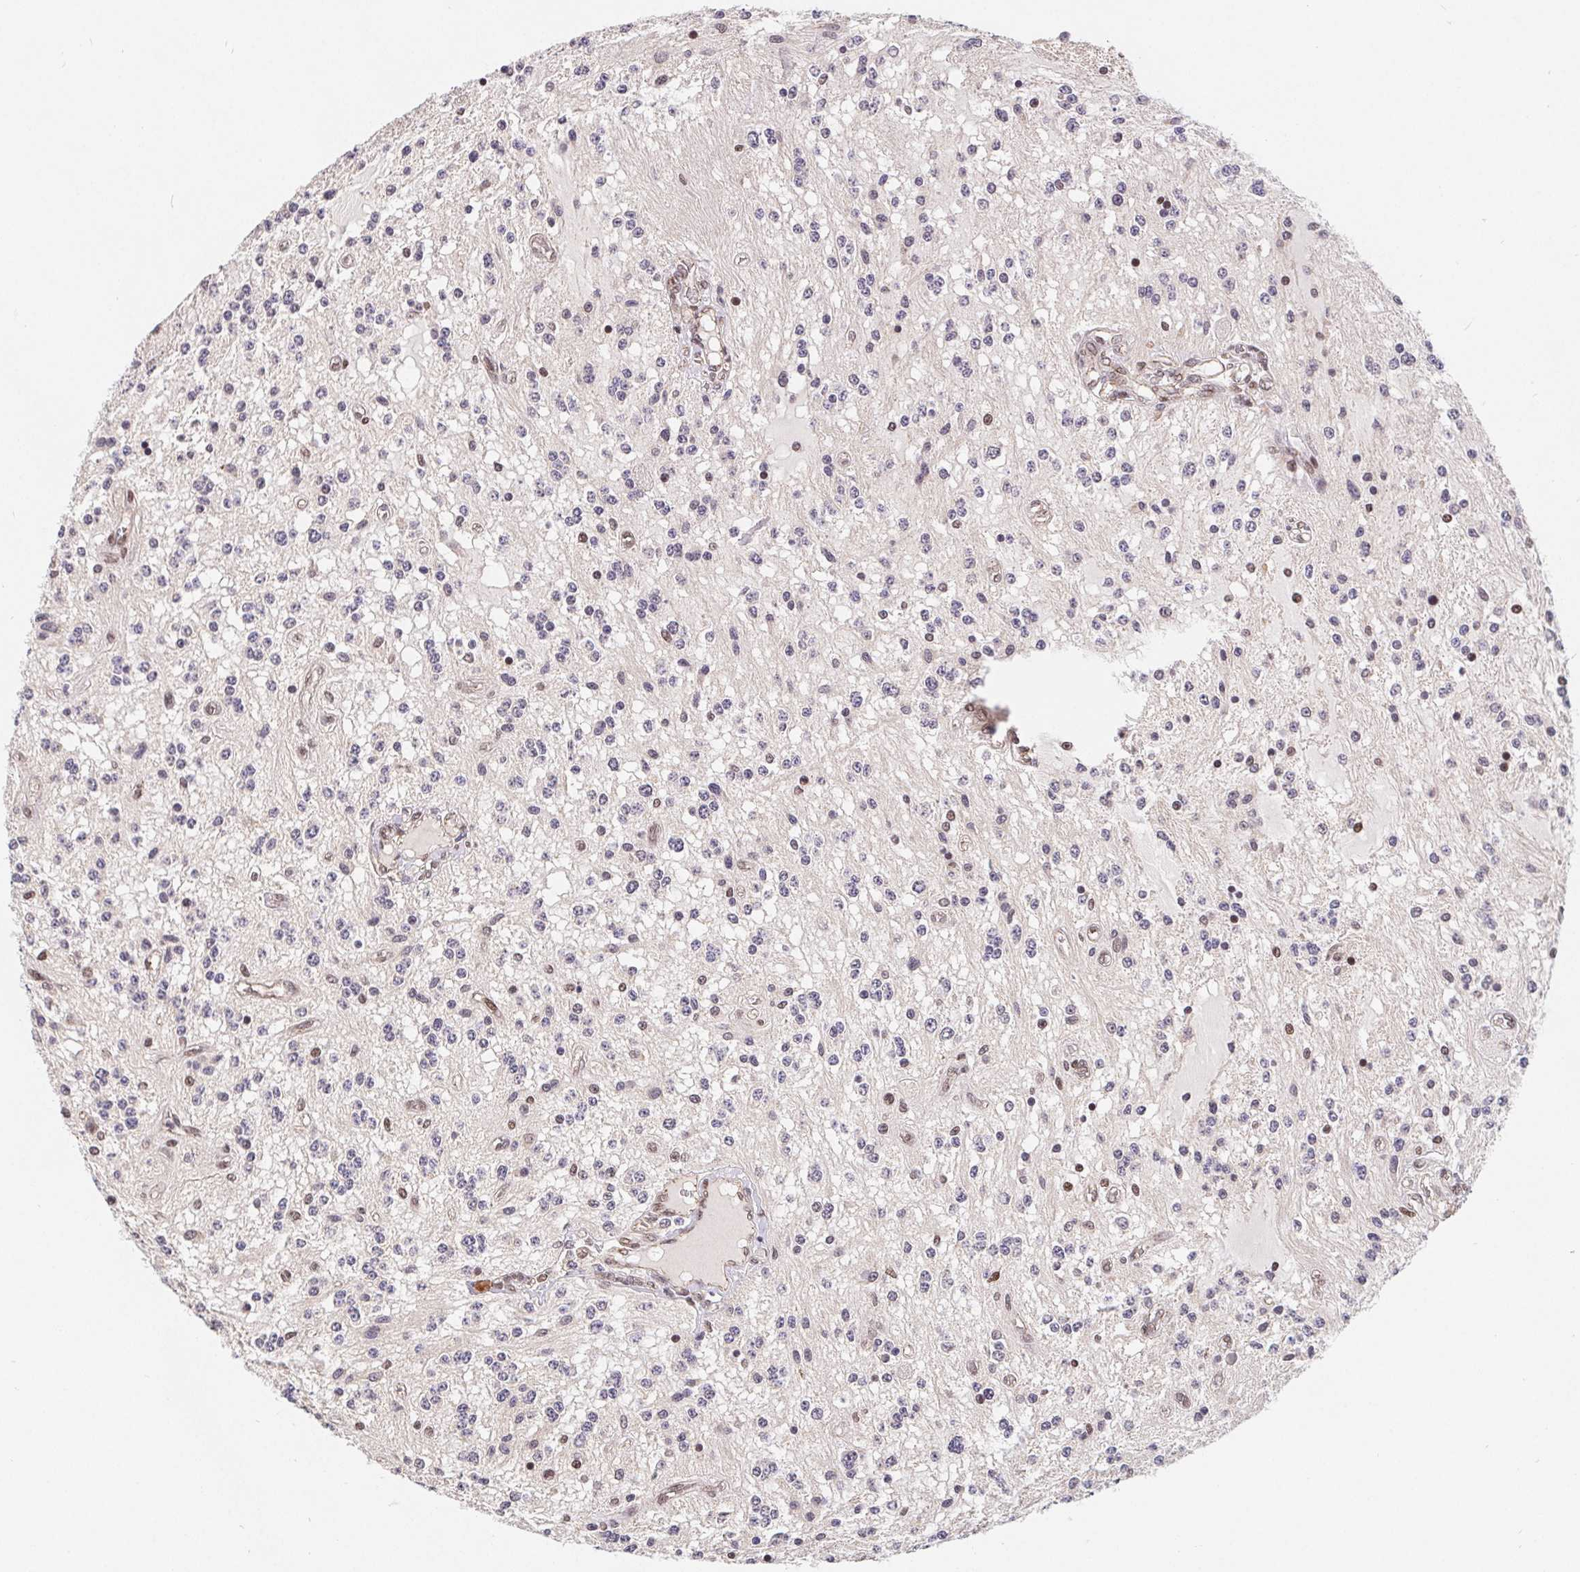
{"staining": {"intensity": "weak", "quantity": "25%-75%", "location": "nuclear"}, "tissue": "glioma", "cell_type": "Tumor cells", "image_type": "cancer", "snomed": [{"axis": "morphology", "description": "Glioma, malignant, Low grade"}, {"axis": "topography", "description": "Cerebellum"}], "caption": "IHC histopathology image of human malignant glioma (low-grade) stained for a protein (brown), which shows low levels of weak nuclear positivity in approximately 25%-75% of tumor cells.", "gene": "POU2F1", "patient": {"sex": "female", "age": 14}}